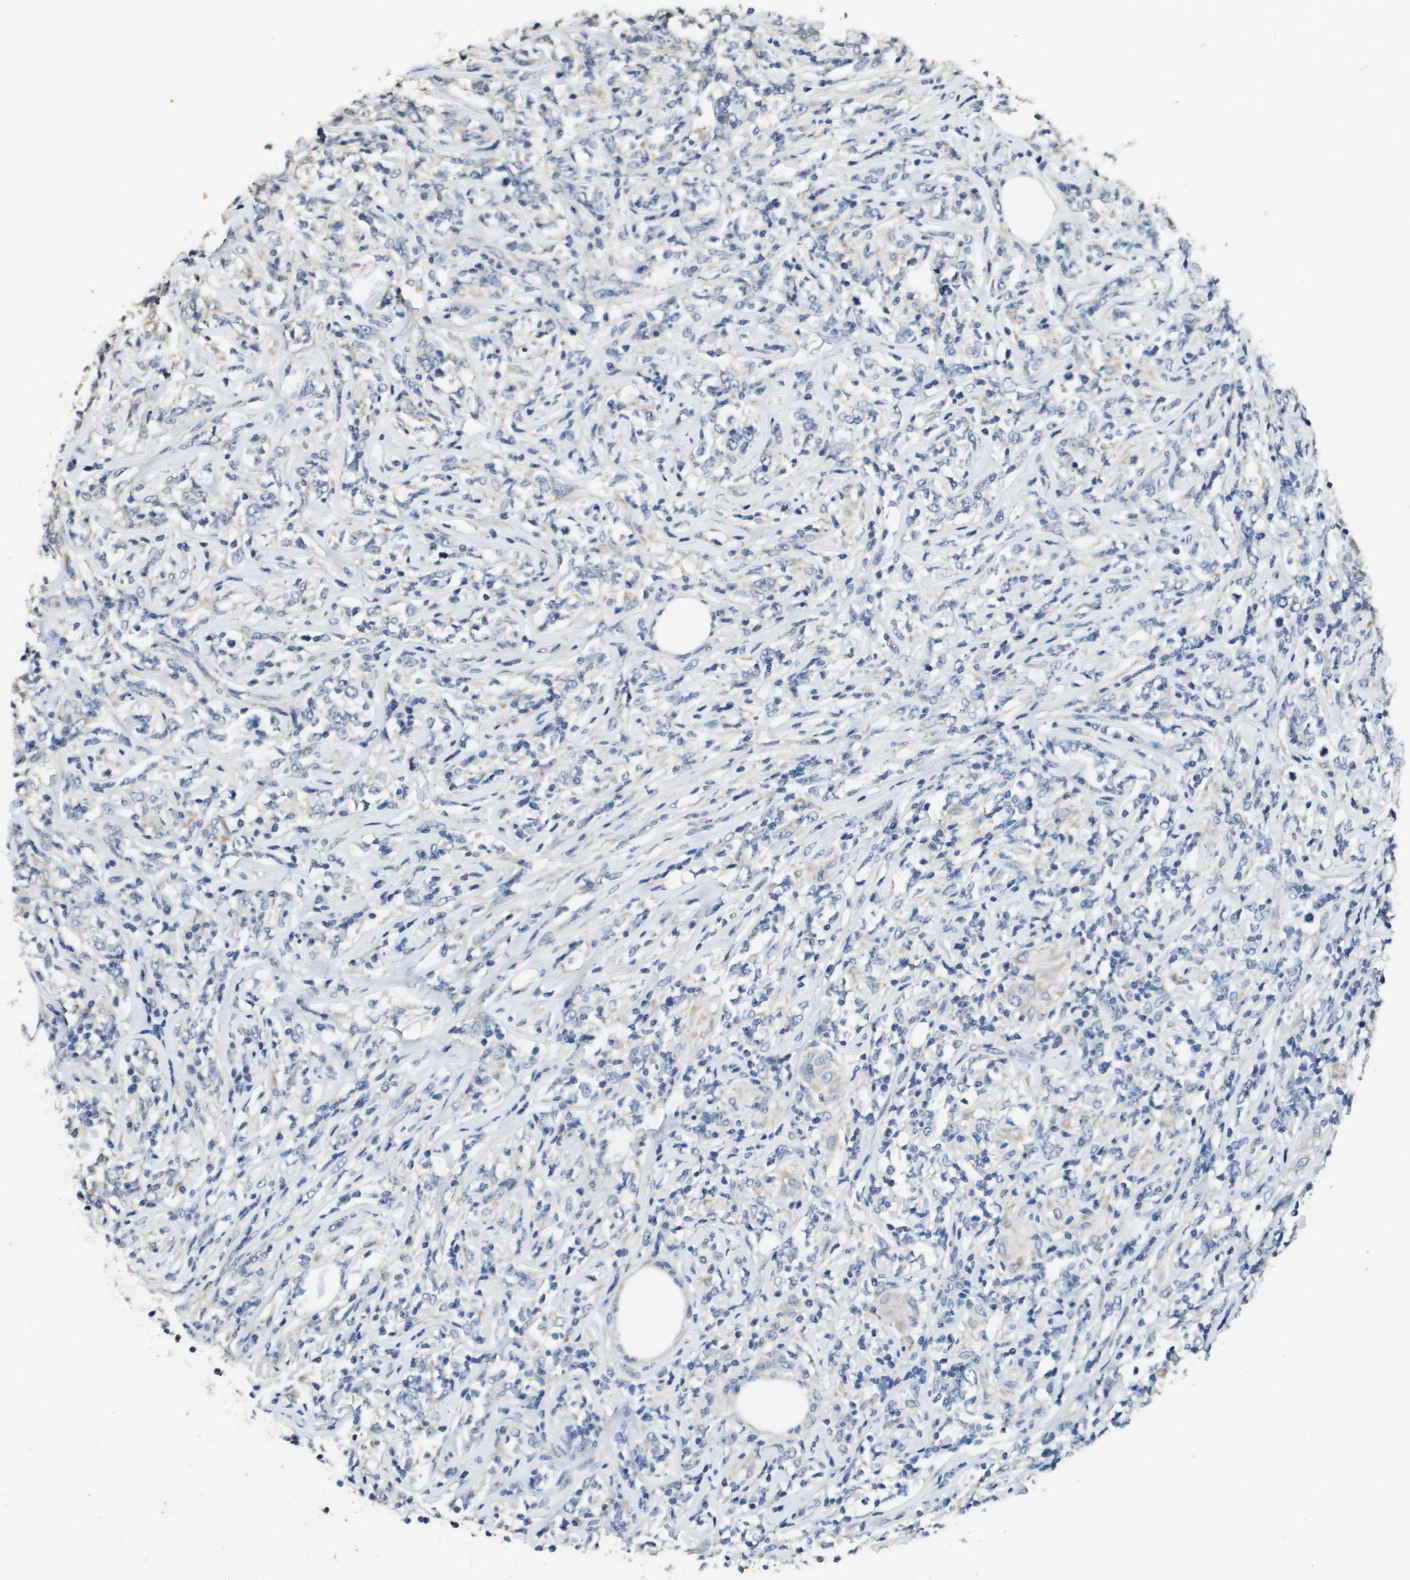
{"staining": {"intensity": "negative", "quantity": "none", "location": "none"}, "tissue": "lymphoma", "cell_type": "Tumor cells", "image_type": "cancer", "snomed": [{"axis": "morphology", "description": "Malignant lymphoma, non-Hodgkin's type, High grade"}, {"axis": "topography", "description": "Lymph node"}], "caption": "Immunohistochemistry (IHC) of lymphoma reveals no staining in tumor cells. (DAB immunohistochemistry, high magnification).", "gene": "MT3", "patient": {"sex": "female", "age": 84}}